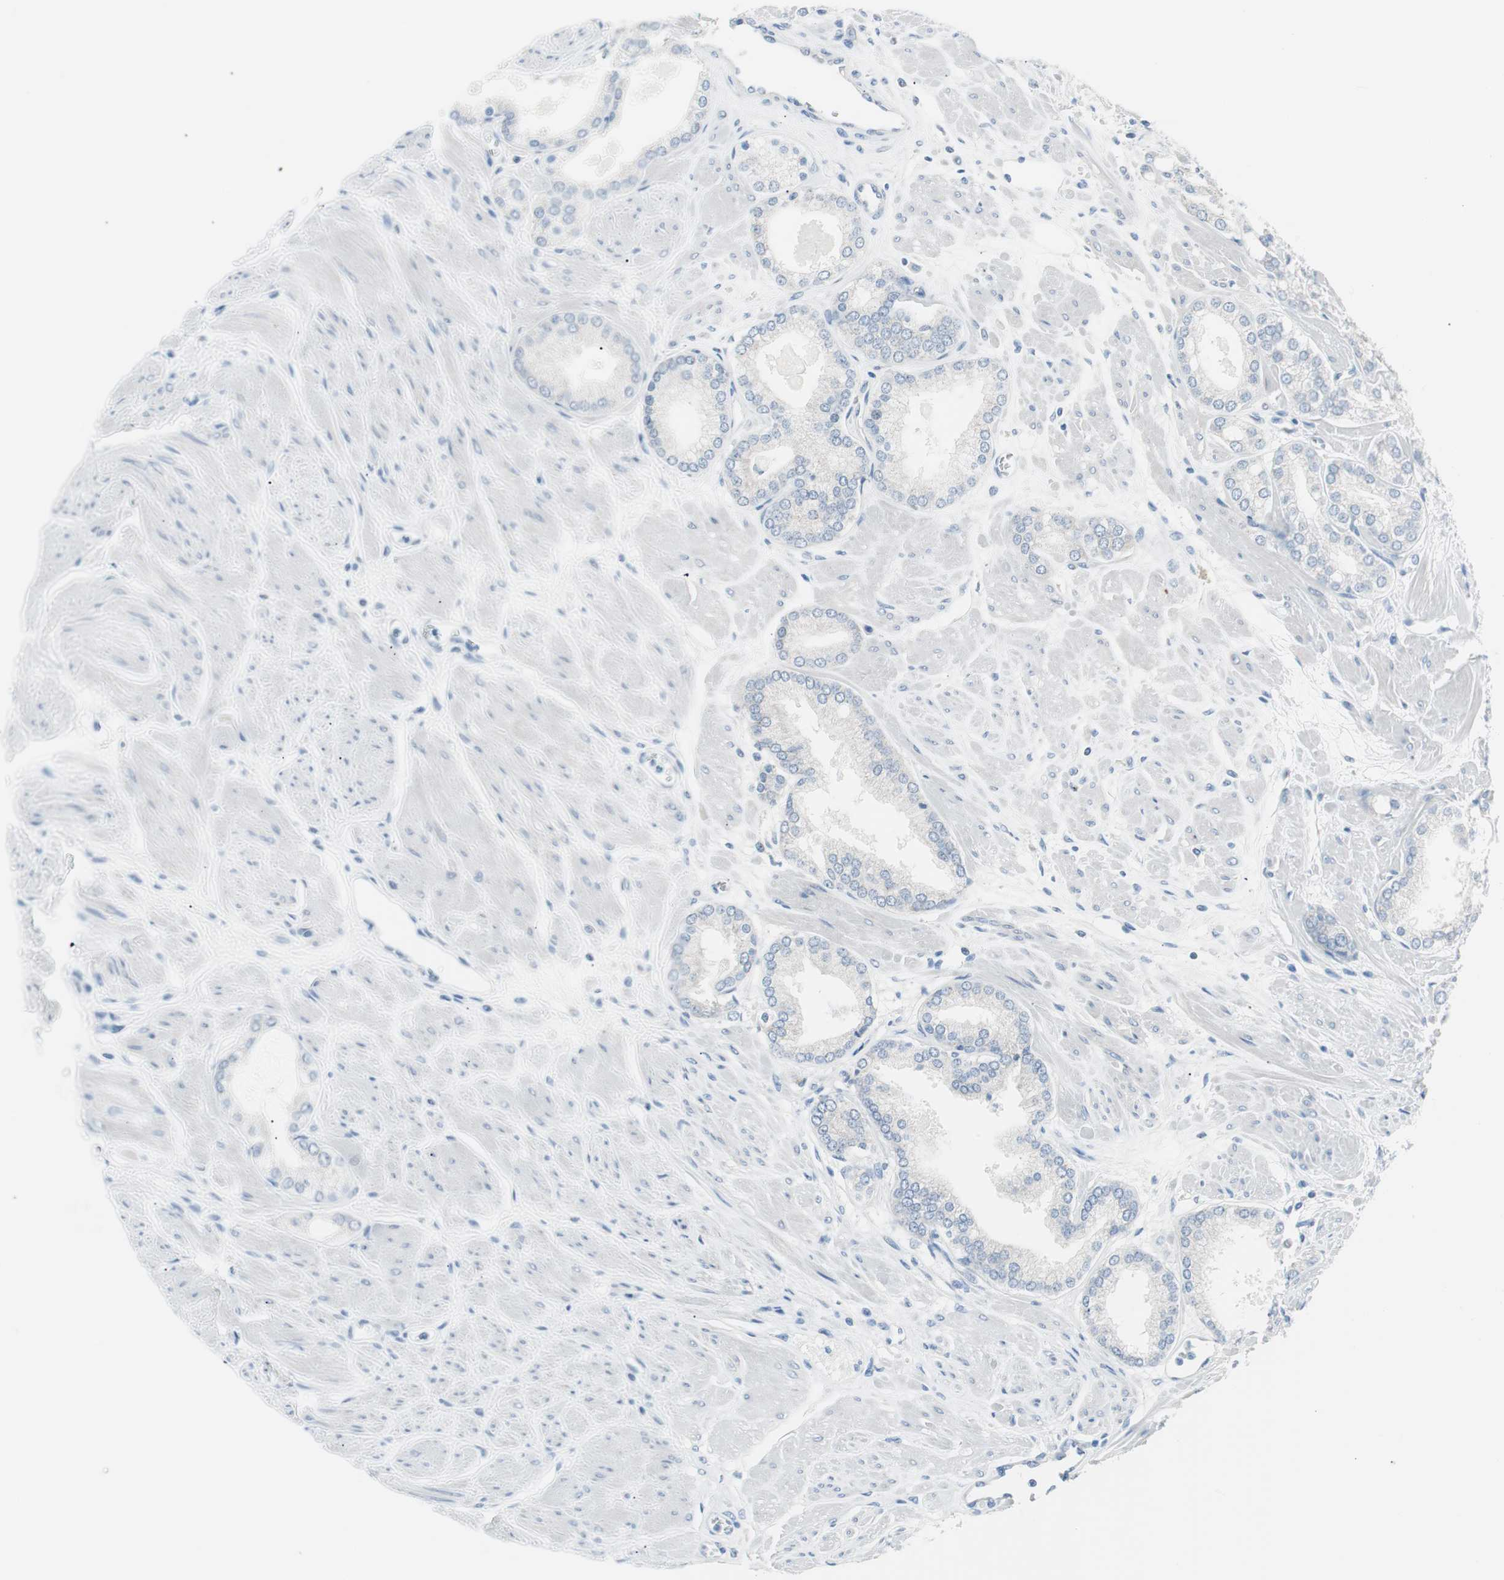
{"staining": {"intensity": "negative", "quantity": "none", "location": "none"}, "tissue": "prostate cancer", "cell_type": "Tumor cells", "image_type": "cancer", "snomed": [{"axis": "morphology", "description": "Adenocarcinoma, High grade"}, {"axis": "topography", "description": "Prostate"}], "caption": "DAB (3,3'-diaminobenzidine) immunohistochemical staining of prostate cancer demonstrates no significant expression in tumor cells.", "gene": "VIL1", "patient": {"sex": "male", "age": 61}}